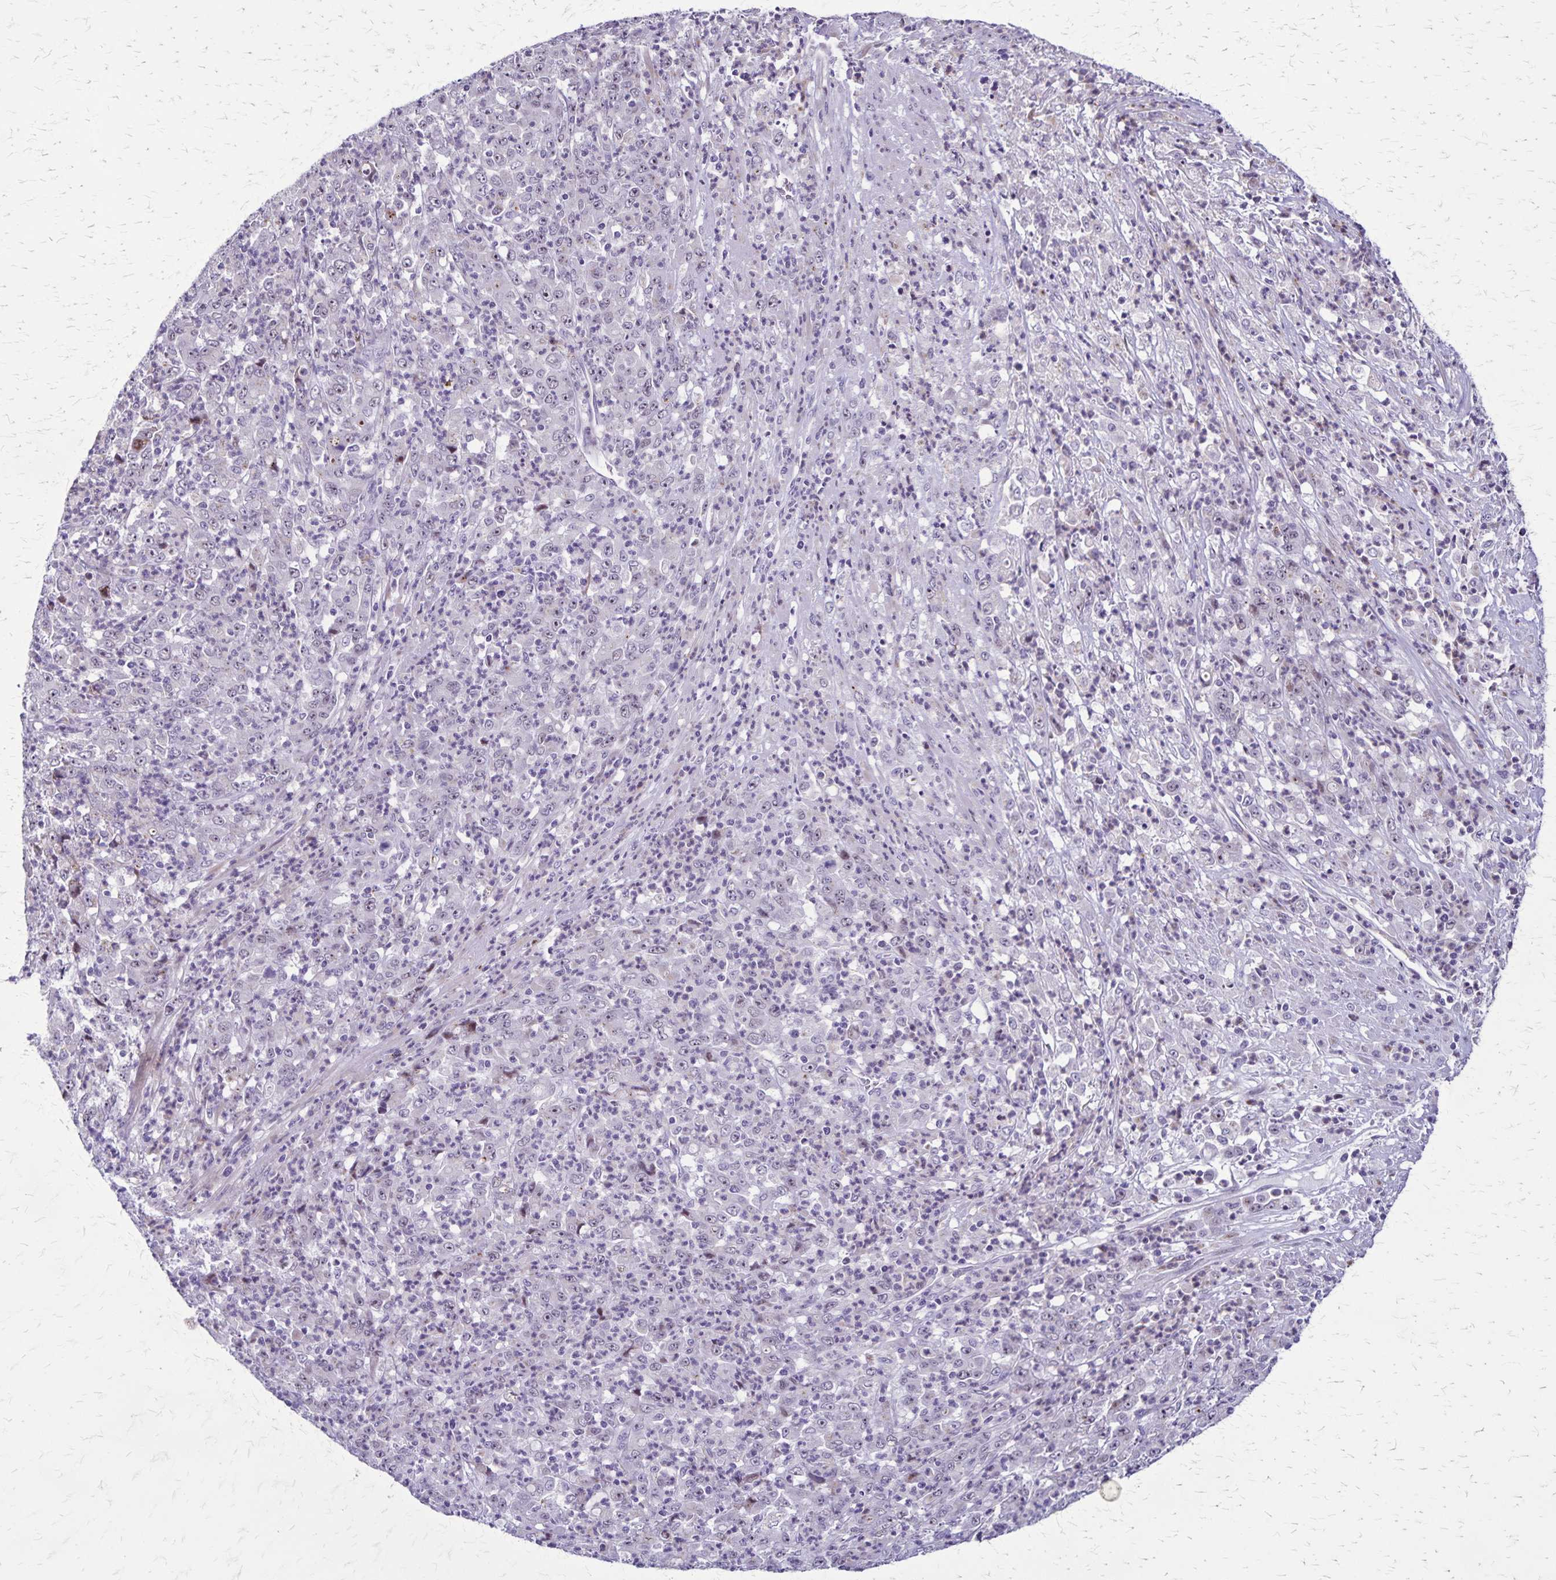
{"staining": {"intensity": "negative", "quantity": "none", "location": "none"}, "tissue": "stomach cancer", "cell_type": "Tumor cells", "image_type": "cancer", "snomed": [{"axis": "morphology", "description": "Adenocarcinoma, NOS"}, {"axis": "topography", "description": "Stomach, lower"}], "caption": "Human stomach adenocarcinoma stained for a protein using IHC displays no positivity in tumor cells.", "gene": "OR51B5", "patient": {"sex": "female", "age": 71}}